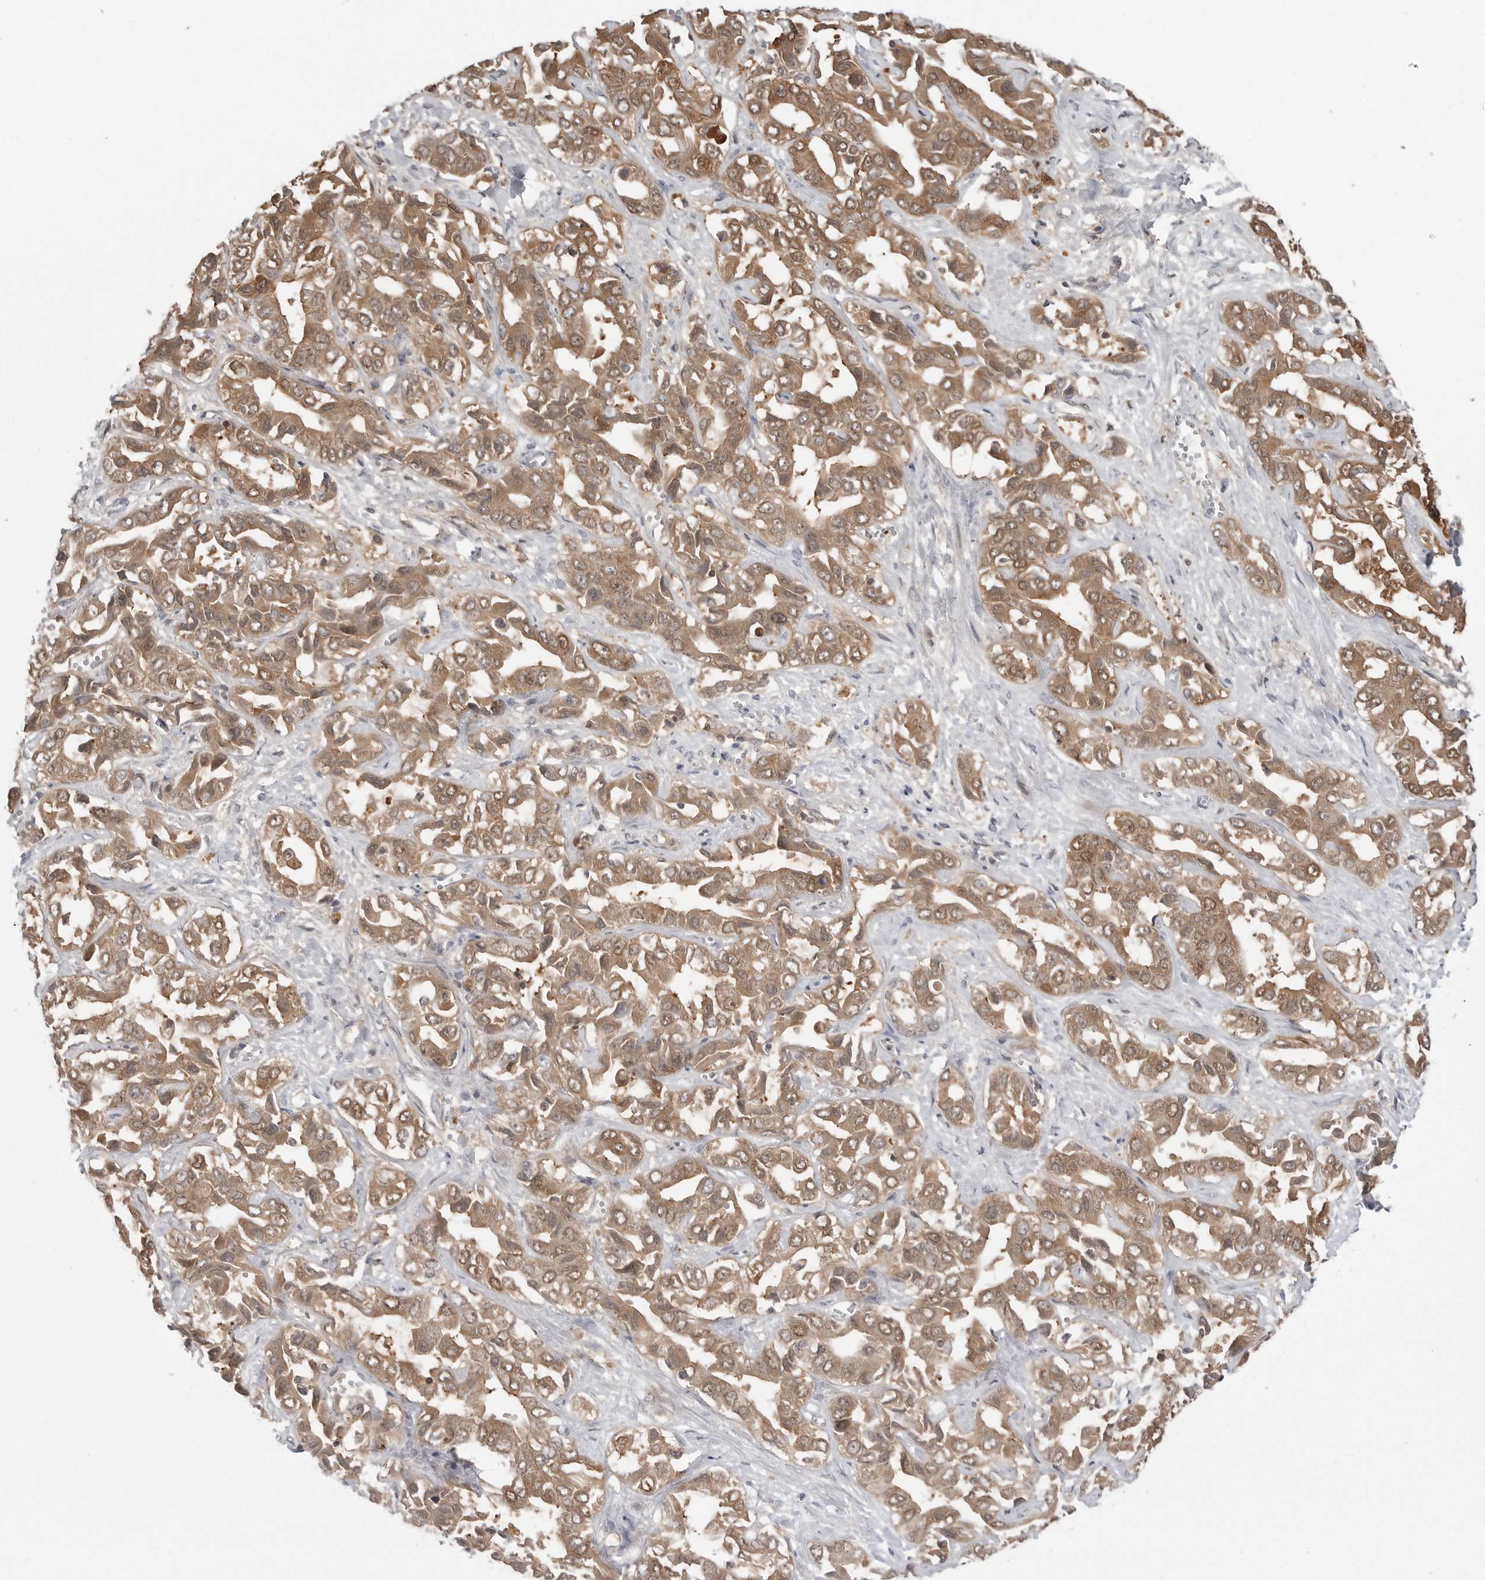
{"staining": {"intensity": "moderate", "quantity": ">75%", "location": "cytoplasmic/membranous,nuclear"}, "tissue": "liver cancer", "cell_type": "Tumor cells", "image_type": "cancer", "snomed": [{"axis": "morphology", "description": "Cholangiocarcinoma"}, {"axis": "topography", "description": "Liver"}], "caption": "IHC micrograph of neoplastic tissue: liver cholangiocarcinoma stained using immunohistochemistry (IHC) reveals medium levels of moderate protein expression localized specifically in the cytoplasmic/membranous and nuclear of tumor cells, appearing as a cytoplasmic/membranous and nuclear brown color.", "gene": "PNPO", "patient": {"sex": "female", "age": 52}}